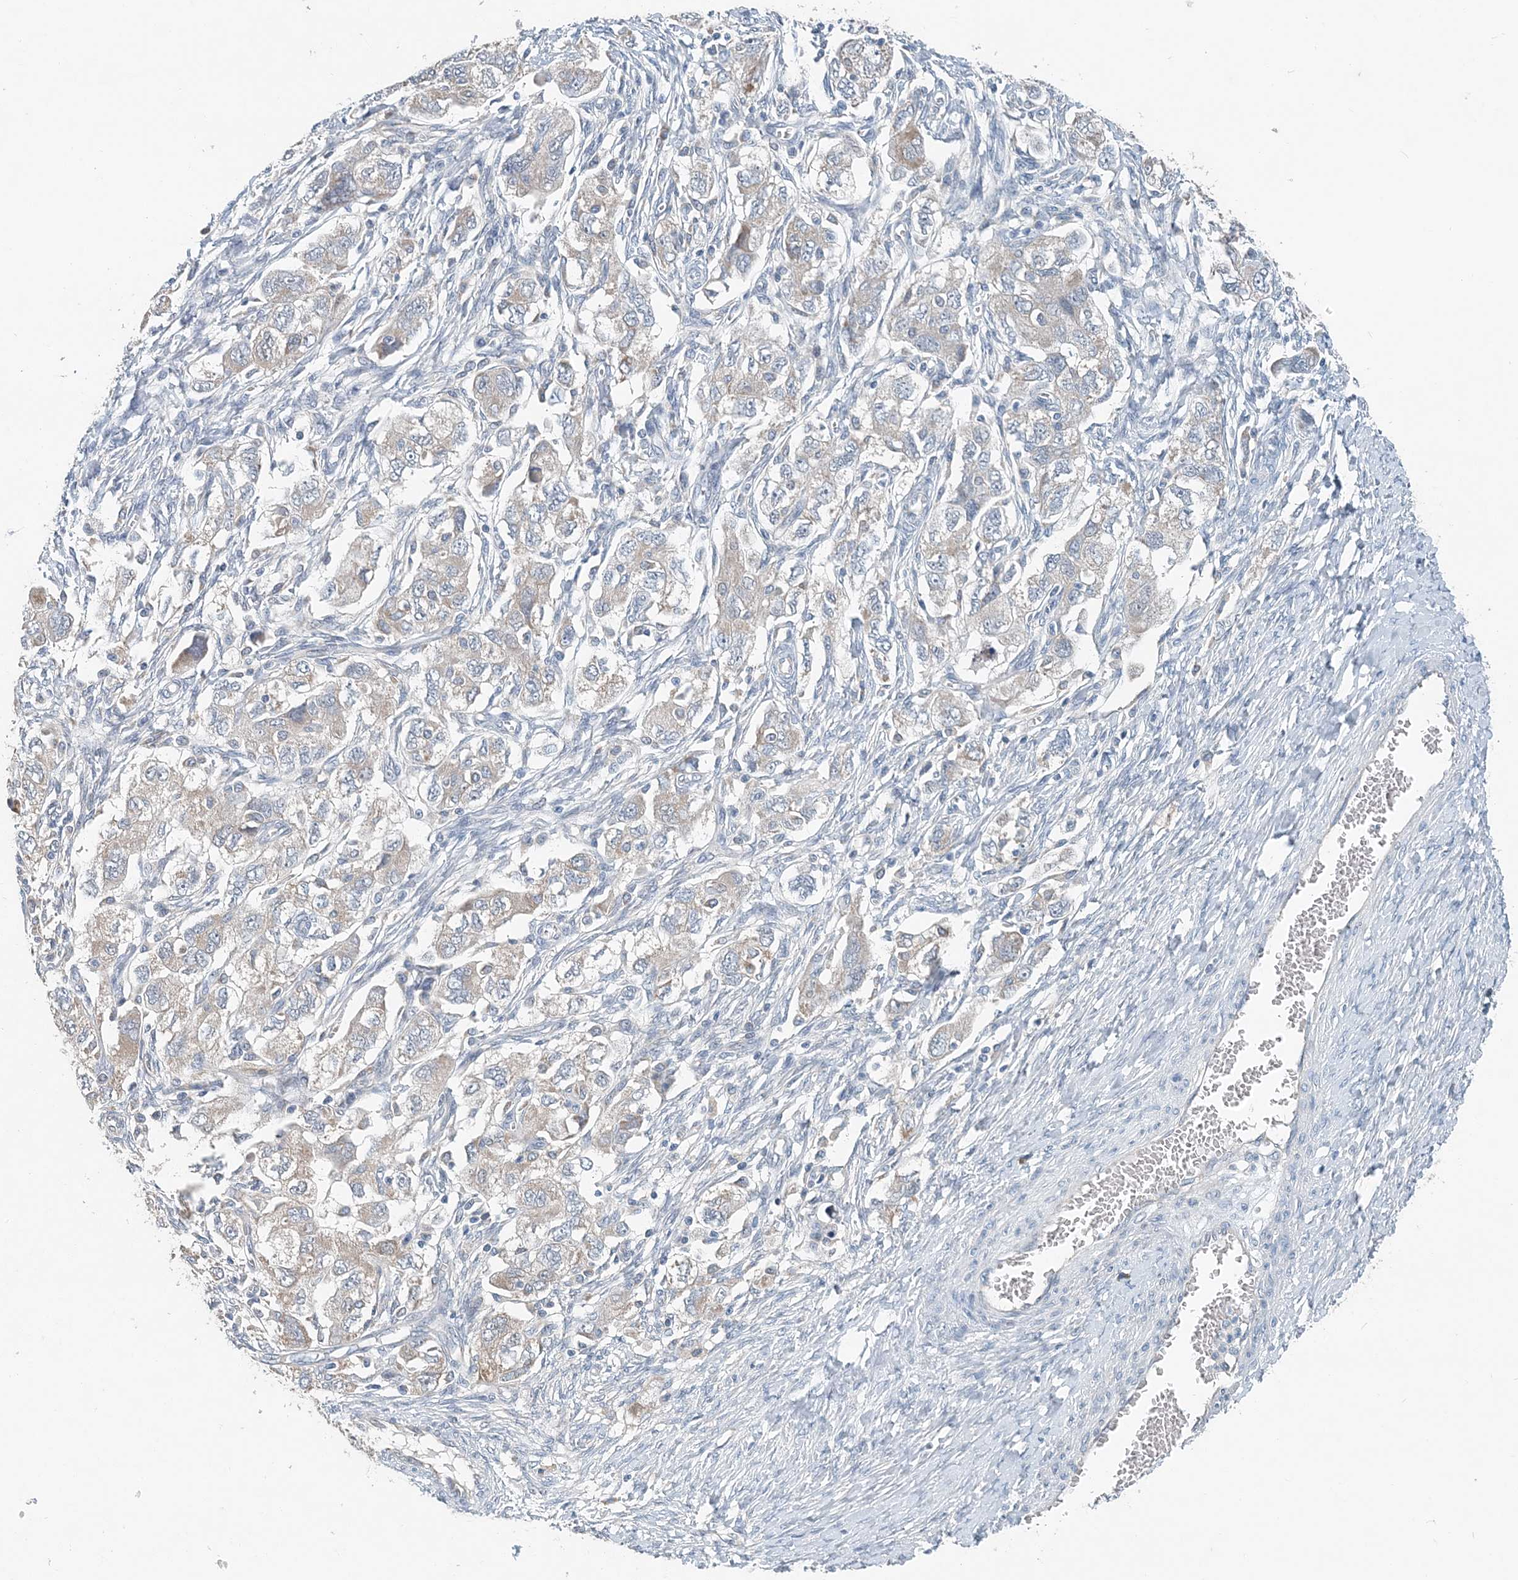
{"staining": {"intensity": "weak", "quantity": "<25%", "location": "cytoplasmic/membranous"}, "tissue": "ovarian cancer", "cell_type": "Tumor cells", "image_type": "cancer", "snomed": [{"axis": "morphology", "description": "Carcinoma, NOS"}, {"axis": "morphology", "description": "Cystadenocarcinoma, serous, NOS"}, {"axis": "topography", "description": "Ovary"}], "caption": "An image of ovarian cancer (carcinoma) stained for a protein shows no brown staining in tumor cells. Brightfield microscopy of immunohistochemistry (IHC) stained with DAB (brown) and hematoxylin (blue), captured at high magnification.", "gene": "EEF1A2", "patient": {"sex": "female", "age": 69}}